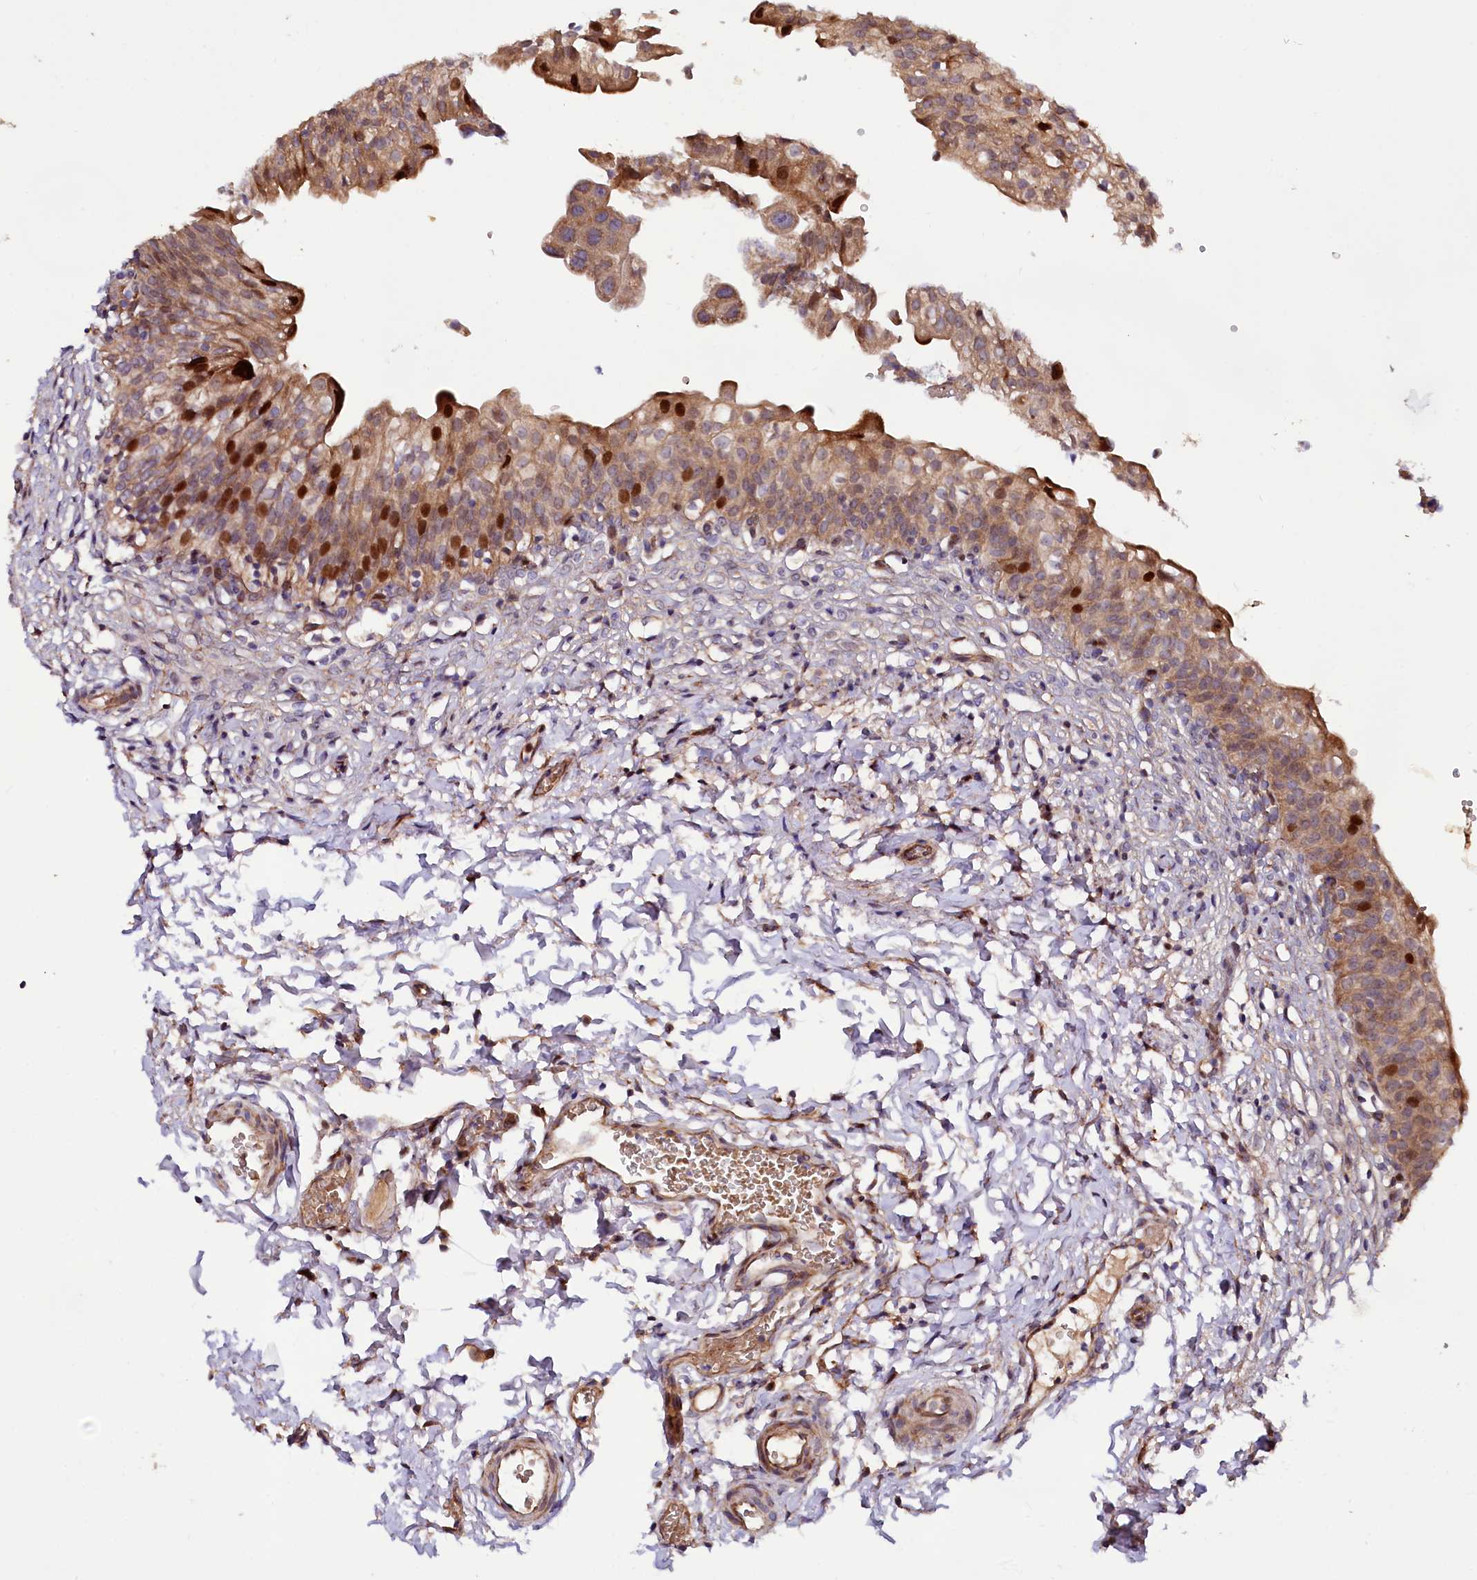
{"staining": {"intensity": "moderate", "quantity": ">75%", "location": "cytoplasmic/membranous,nuclear"}, "tissue": "urinary bladder", "cell_type": "Urothelial cells", "image_type": "normal", "snomed": [{"axis": "morphology", "description": "Normal tissue, NOS"}, {"axis": "topography", "description": "Urinary bladder"}], "caption": "The immunohistochemical stain highlights moderate cytoplasmic/membranous,nuclear expression in urothelial cells of unremarkable urinary bladder.", "gene": "PDZRN3", "patient": {"sex": "male", "age": 55}}